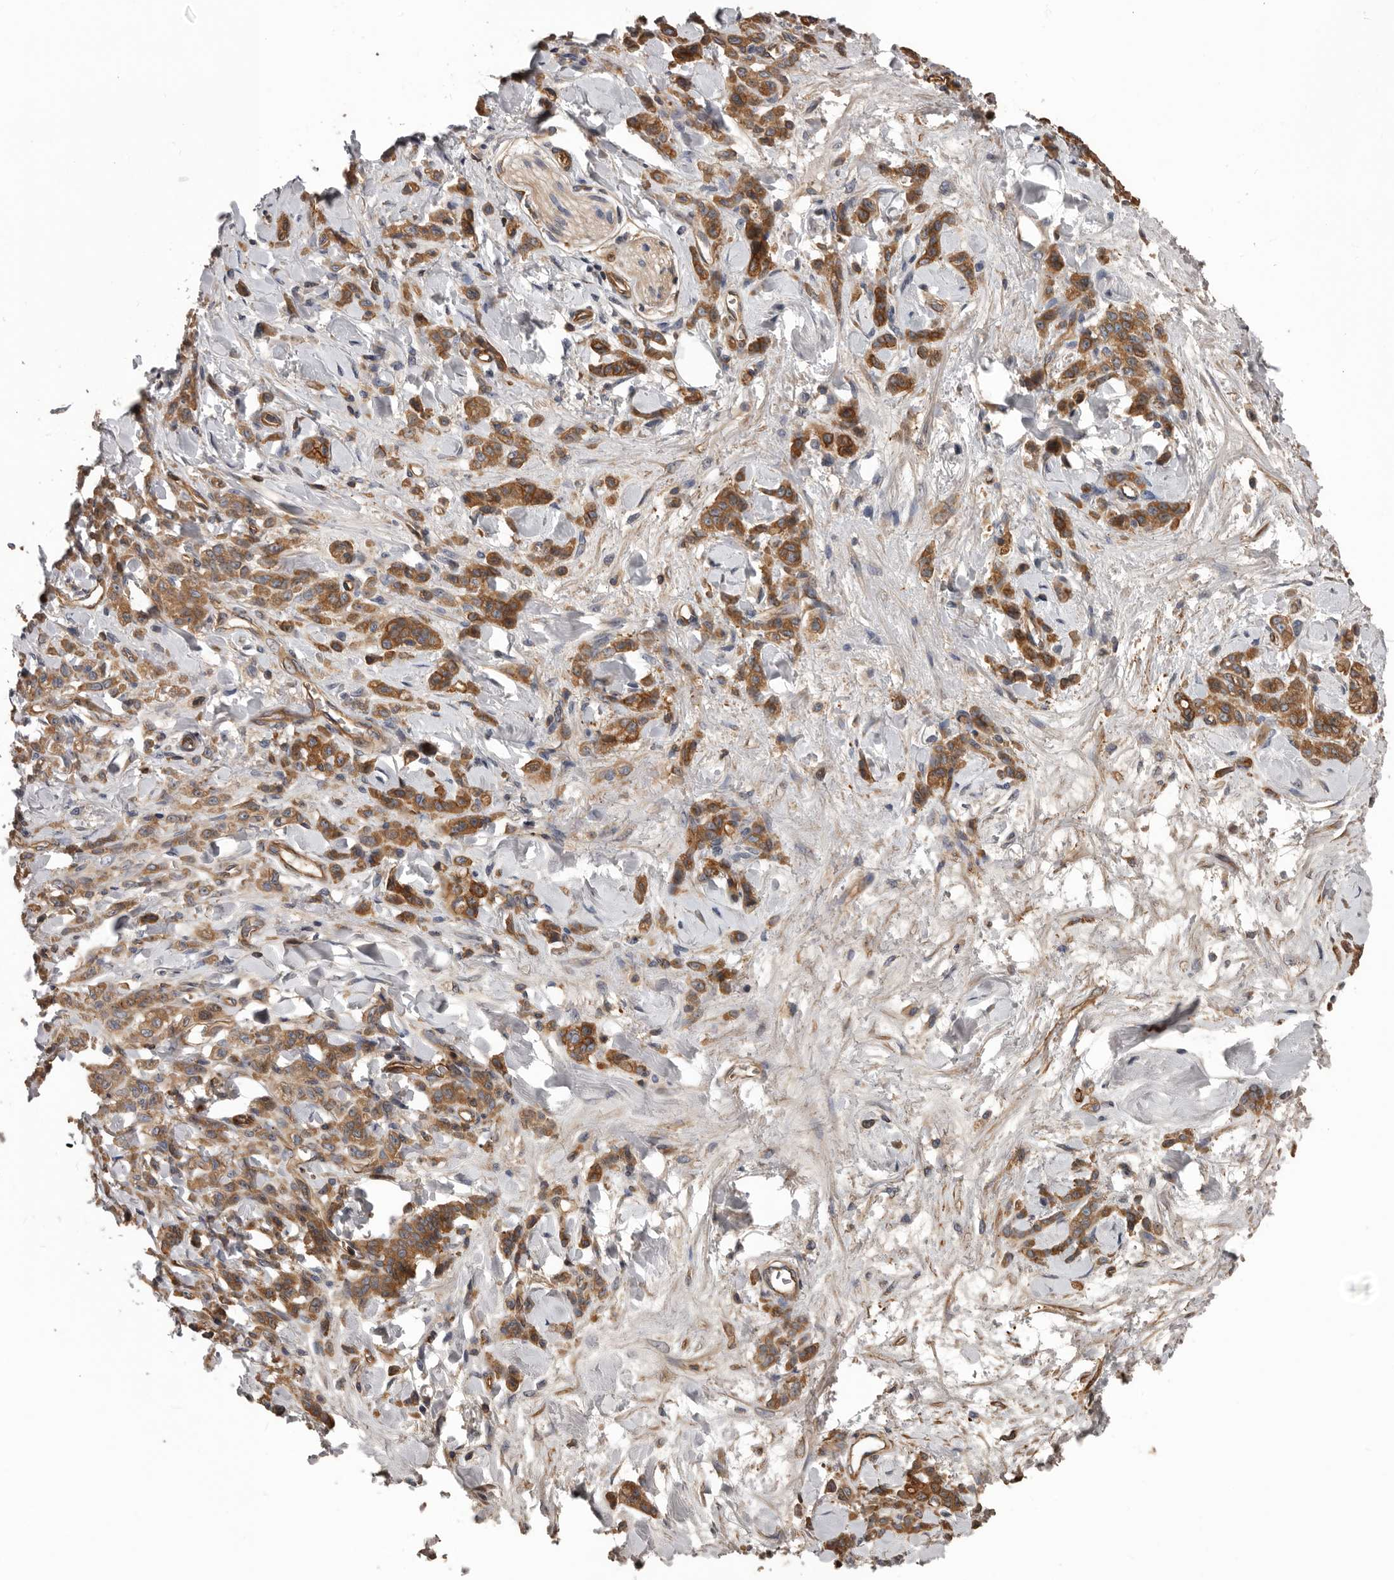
{"staining": {"intensity": "moderate", "quantity": ">75%", "location": "cytoplasmic/membranous"}, "tissue": "stomach cancer", "cell_type": "Tumor cells", "image_type": "cancer", "snomed": [{"axis": "morphology", "description": "Normal tissue, NOS"}, {"axis": "morphology", "description": "Adenocarcinoma, NOS"}, {"axis": "topography", "description": "Stomach"}], "caption": "Immunohistochemistry (IHC) image of stomach cancer (adenocarcinoma) stained for a protein (brown), which demonstrates medium levels of moderate cytoplasmic/membranous expression in approximately >75% of tumor cells.", "gene": "PNRC2", "patient": {"sex": "male", "age": 82}}